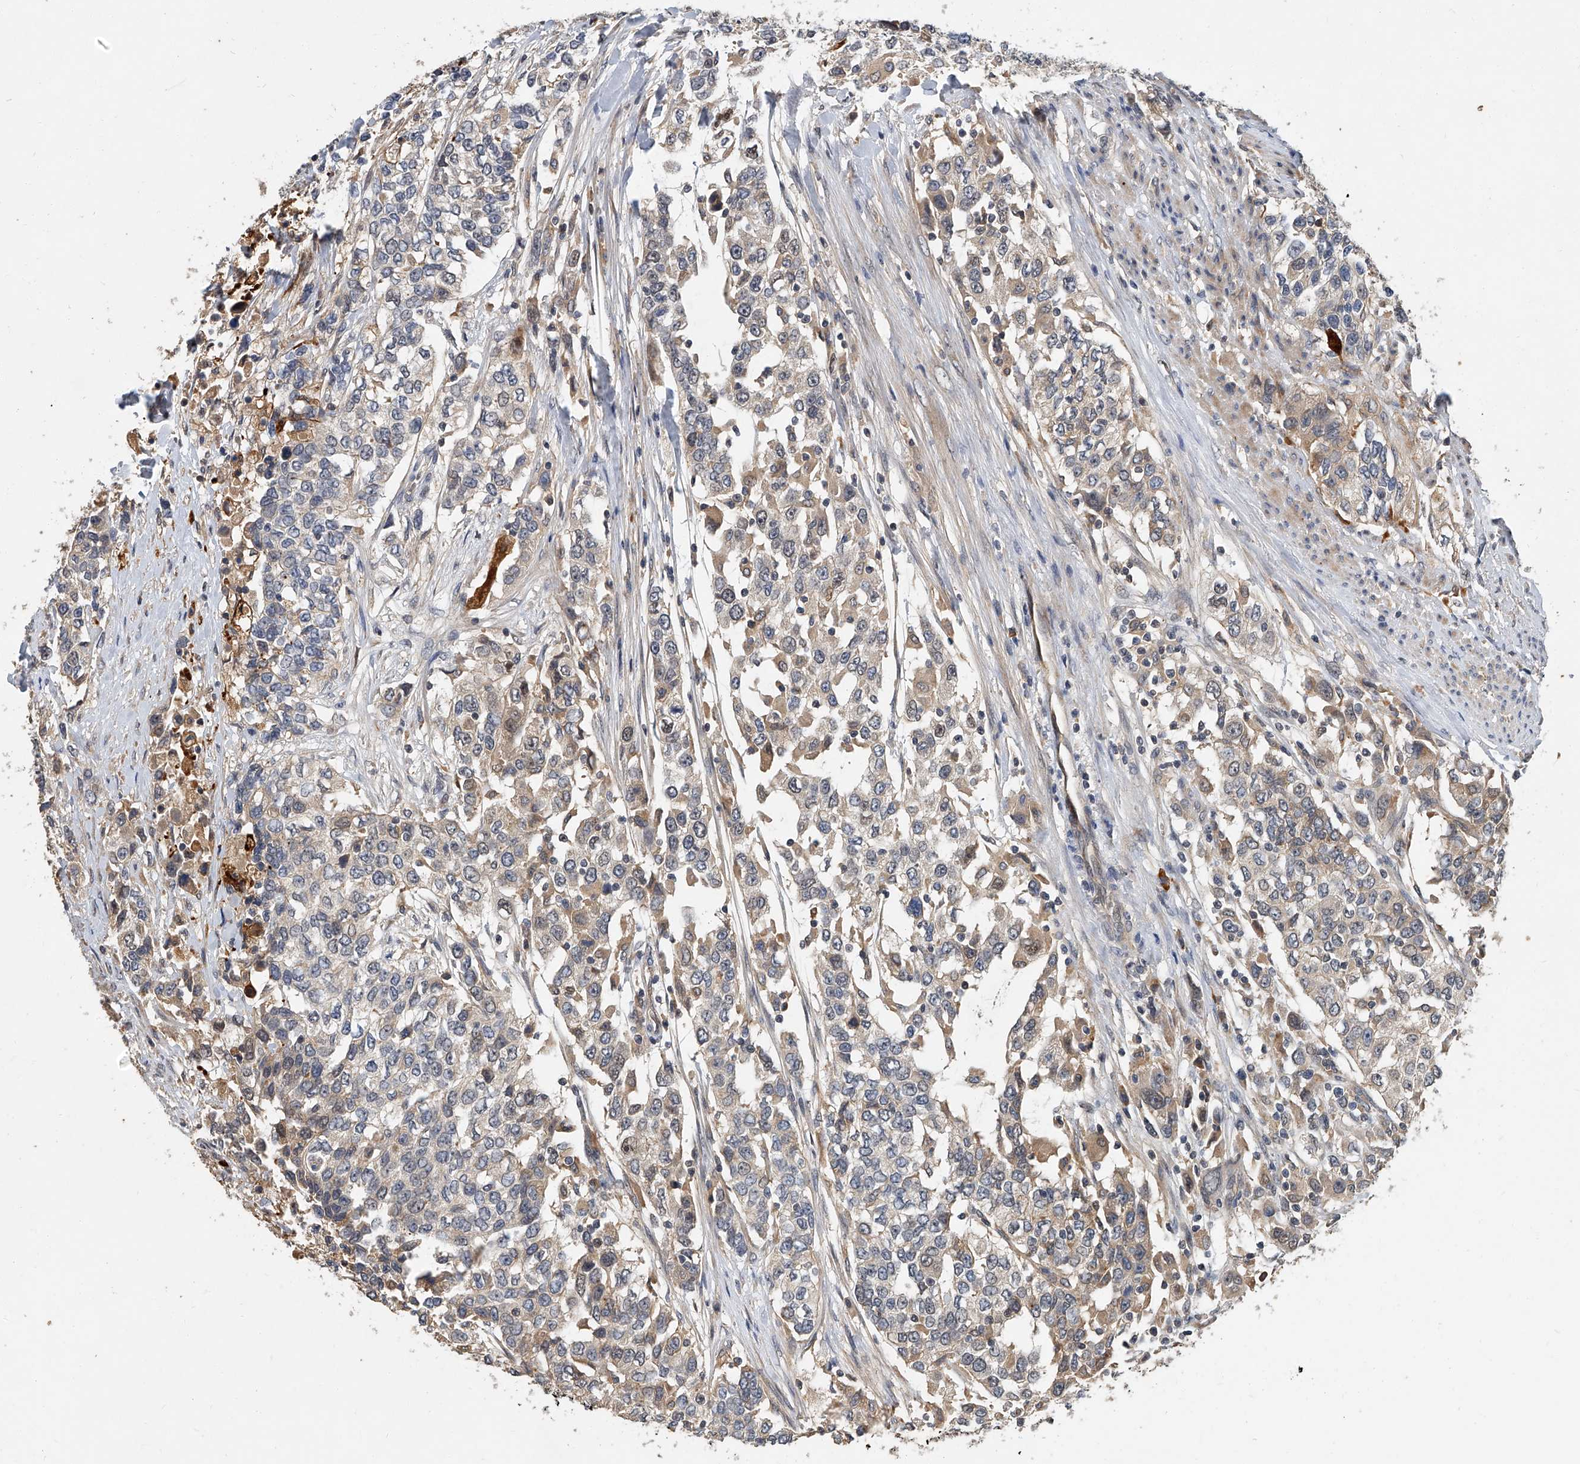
{"staining": {"intensity": "weak", "quantity": "25%-75%", "location": "cytoplasmic/membranous"}, "tissue": "urothelial cancer", "cell_type": "Tumor cells", "image_type": "cancer", "snomed": [{"axis": "morphology", "description": "Urothelial carcinoma, High grade"}, {"axis": "topography", "description": "Urinary bladder"}], "caption": "Protein staining exhibits weak cytoplasmic/membranous staining in about 25%-75% of tumor cells in urothelial carcinoma (high-grade).", "gene": "JAG2", "patient": {"sex": "female", "age": 80}}